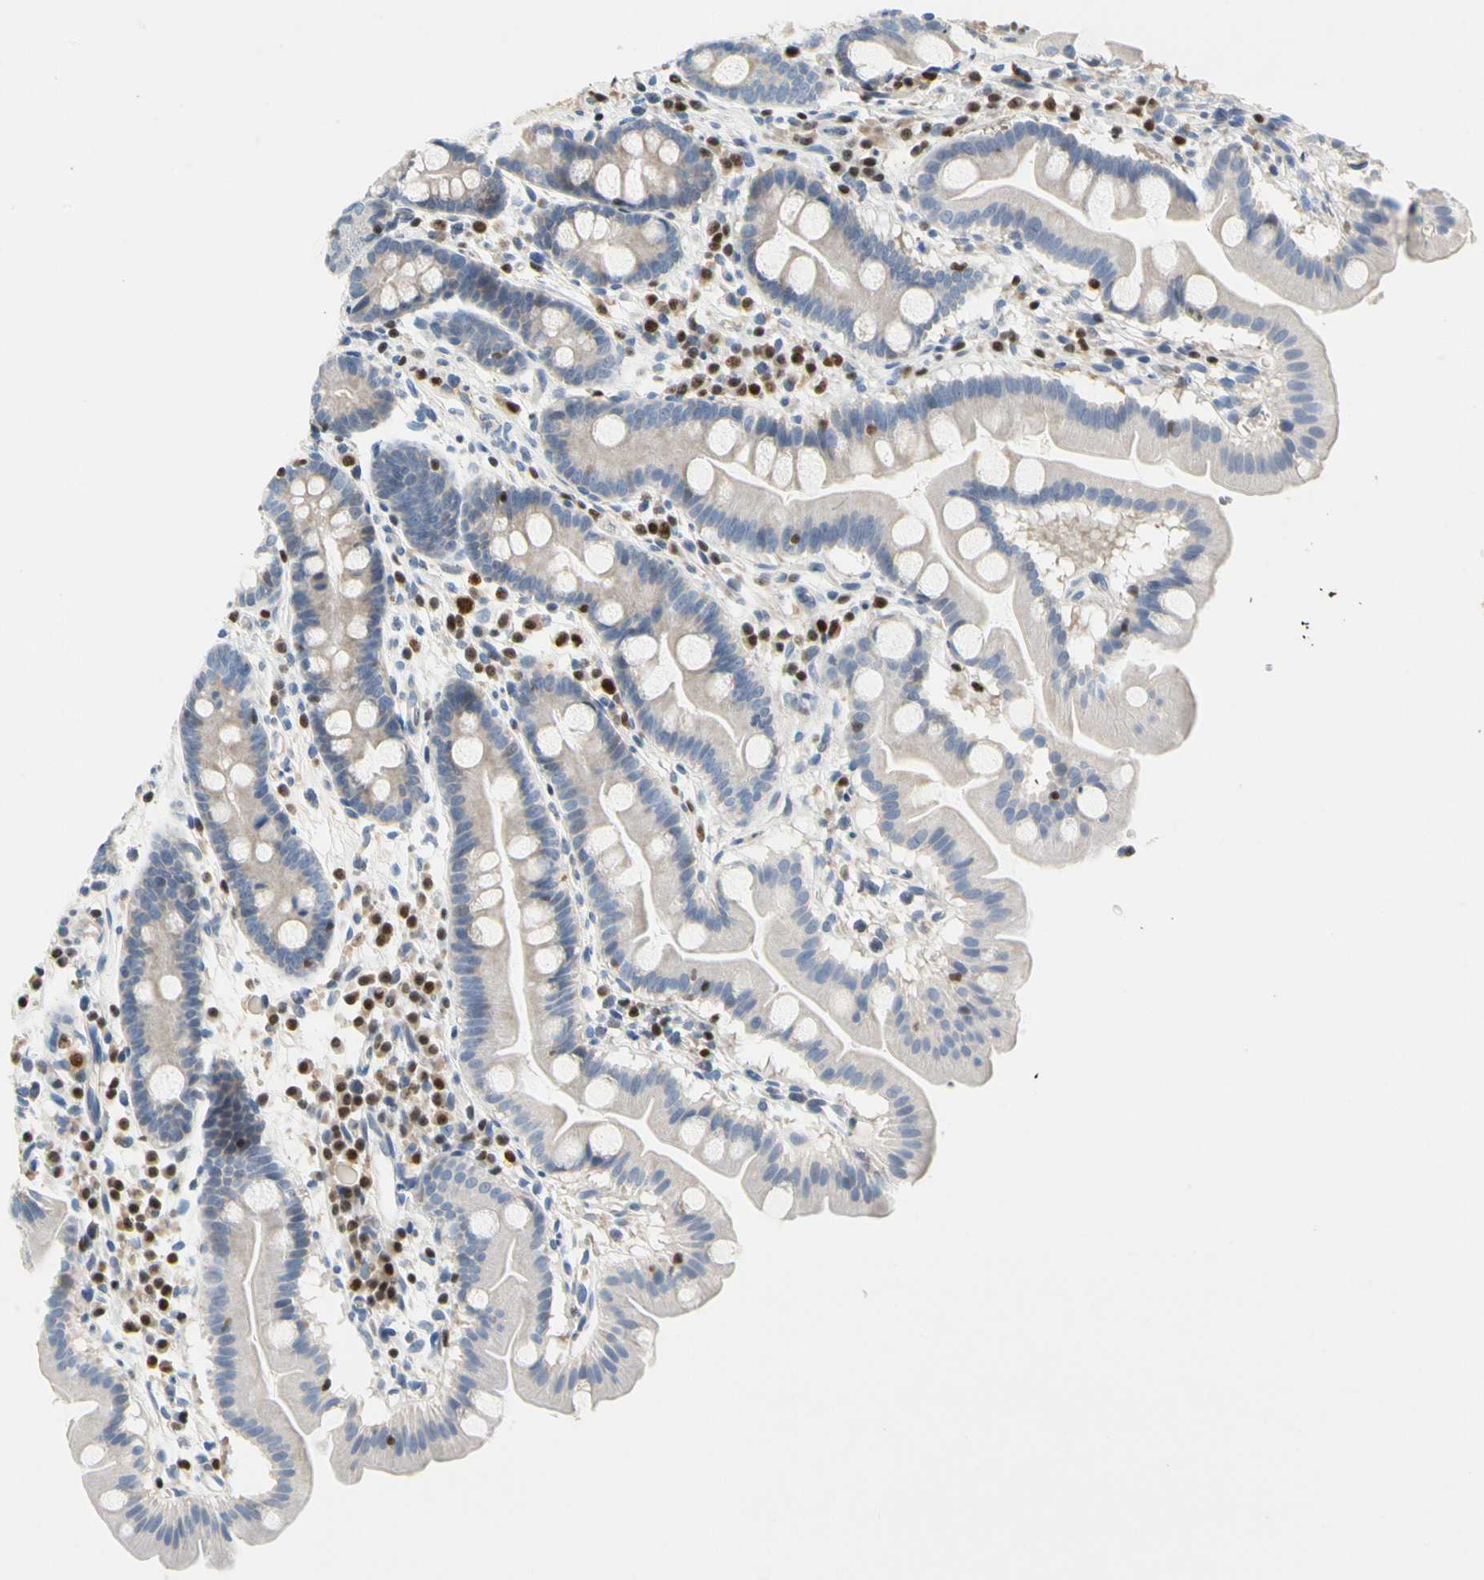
{"staining": {"intensity": "weak", "quantity": "<25%", "location": "cytoplasmic/membranous"}, "tissue": "duodenum", "cell_type": "Glandular cells", "image_type": "normal", "snomed": [{"axis": "morphology", "description": "Normal tissue, NOS"}, {"axis": "topography", "description": "Duodenum"}], "caption": "Immunohistochemistry (IHC) histopathology image of benign human duodenum stained for a protein (brown), which exhibits no staining in glandular cells.", "gene": "SP140", "patient": {"sex": "male", "age": 50}}